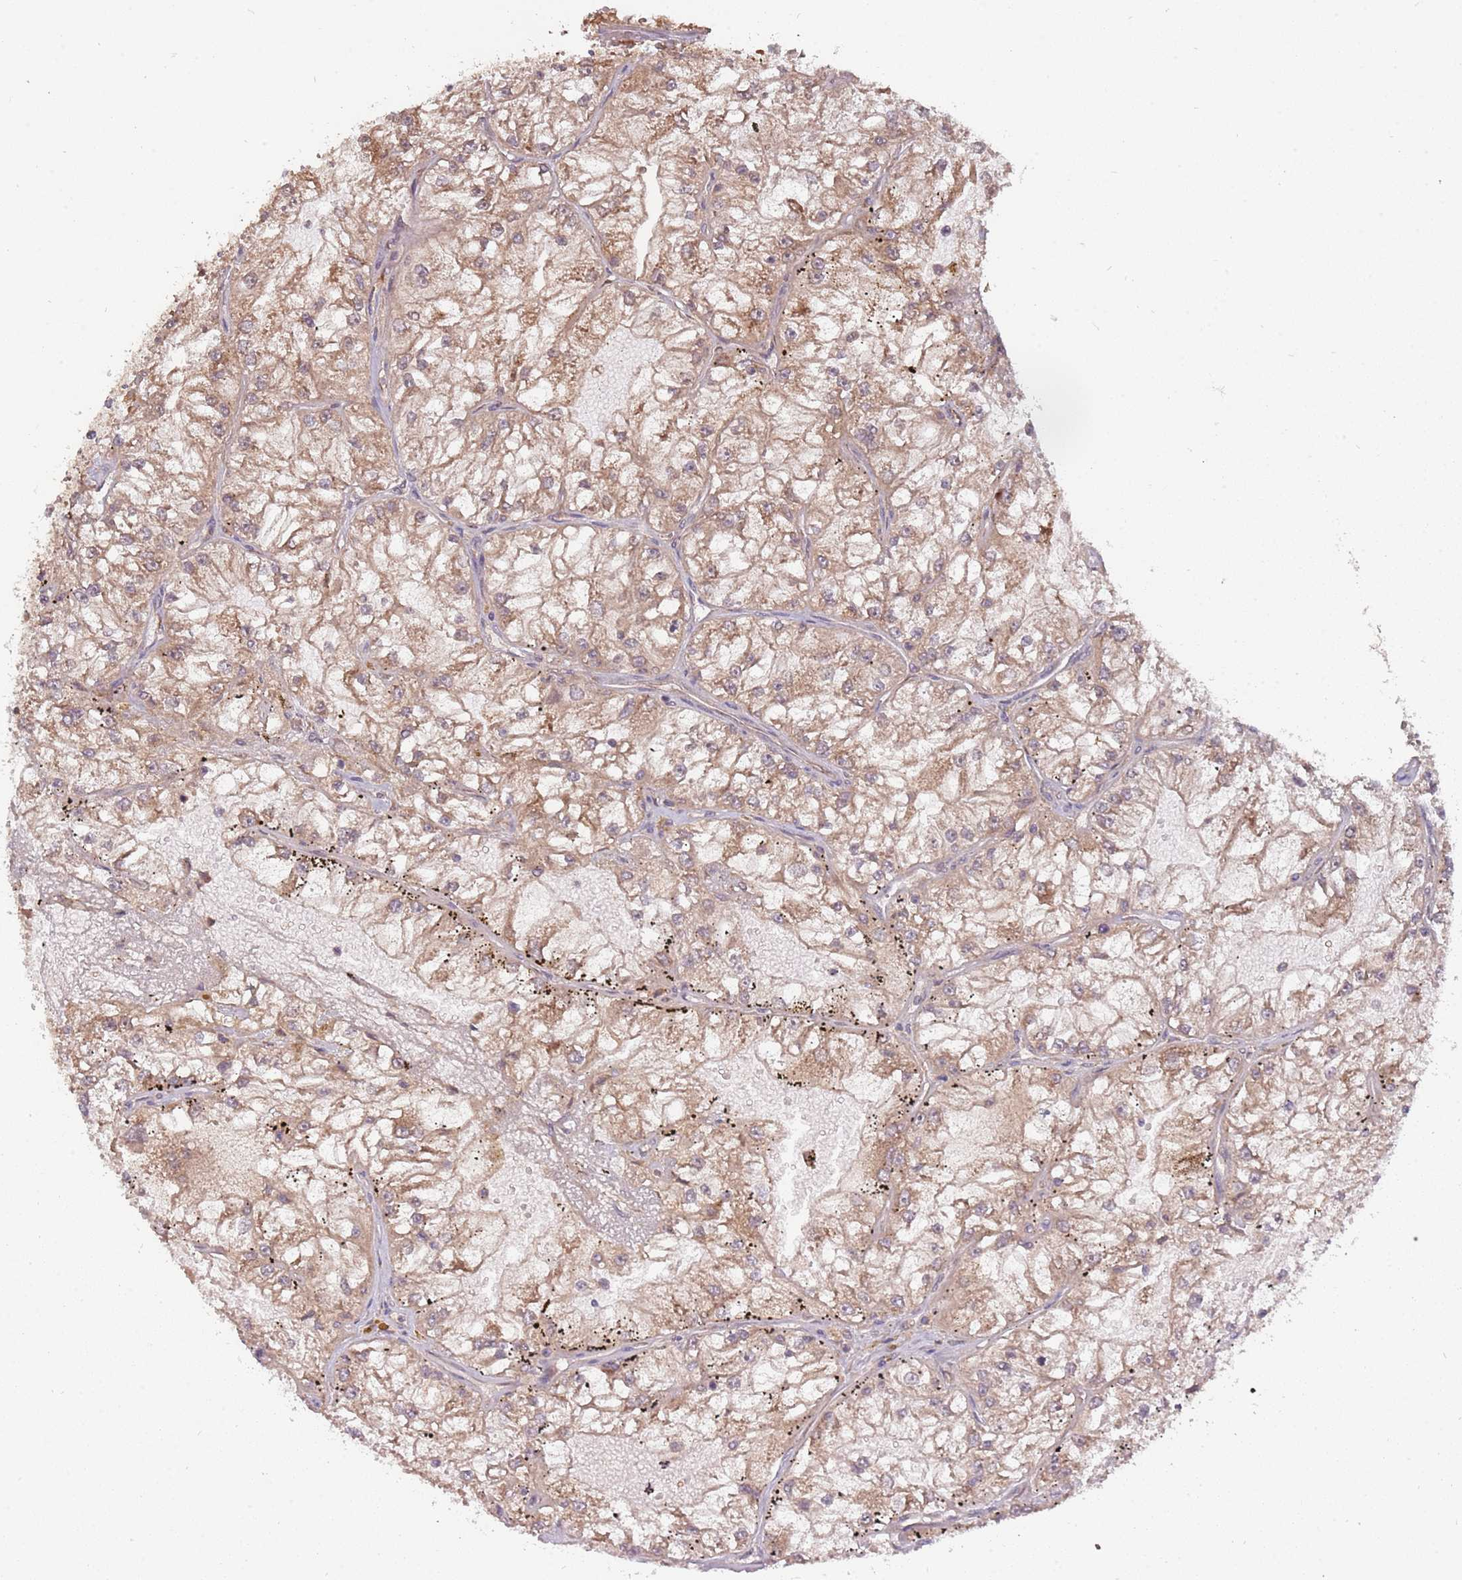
{"staining": {"intensity": "moderate", "quantity": ">75%", "location": "cytoplasmic/membranous"}, "tissue": "renal cancer", "cell_type": "Tumor cells", "image_type": "cancer", "snomed": [{"axis": "morphology", "description": "Adenocarcinoma, NOS"}, {"axis": "topography", "description": "Kidney"}], "caption": "DAB (3,3'-diaminobenzidine) immunohistochemical staining of human renal adenocarcinoma exhibits moderate cytoplasmic/membranous protein expression in approximately >75% of tumor cells. Nuclei are stained in blue.", "gene": "USP32", "patient": {"sex": "female", "age": 72}}